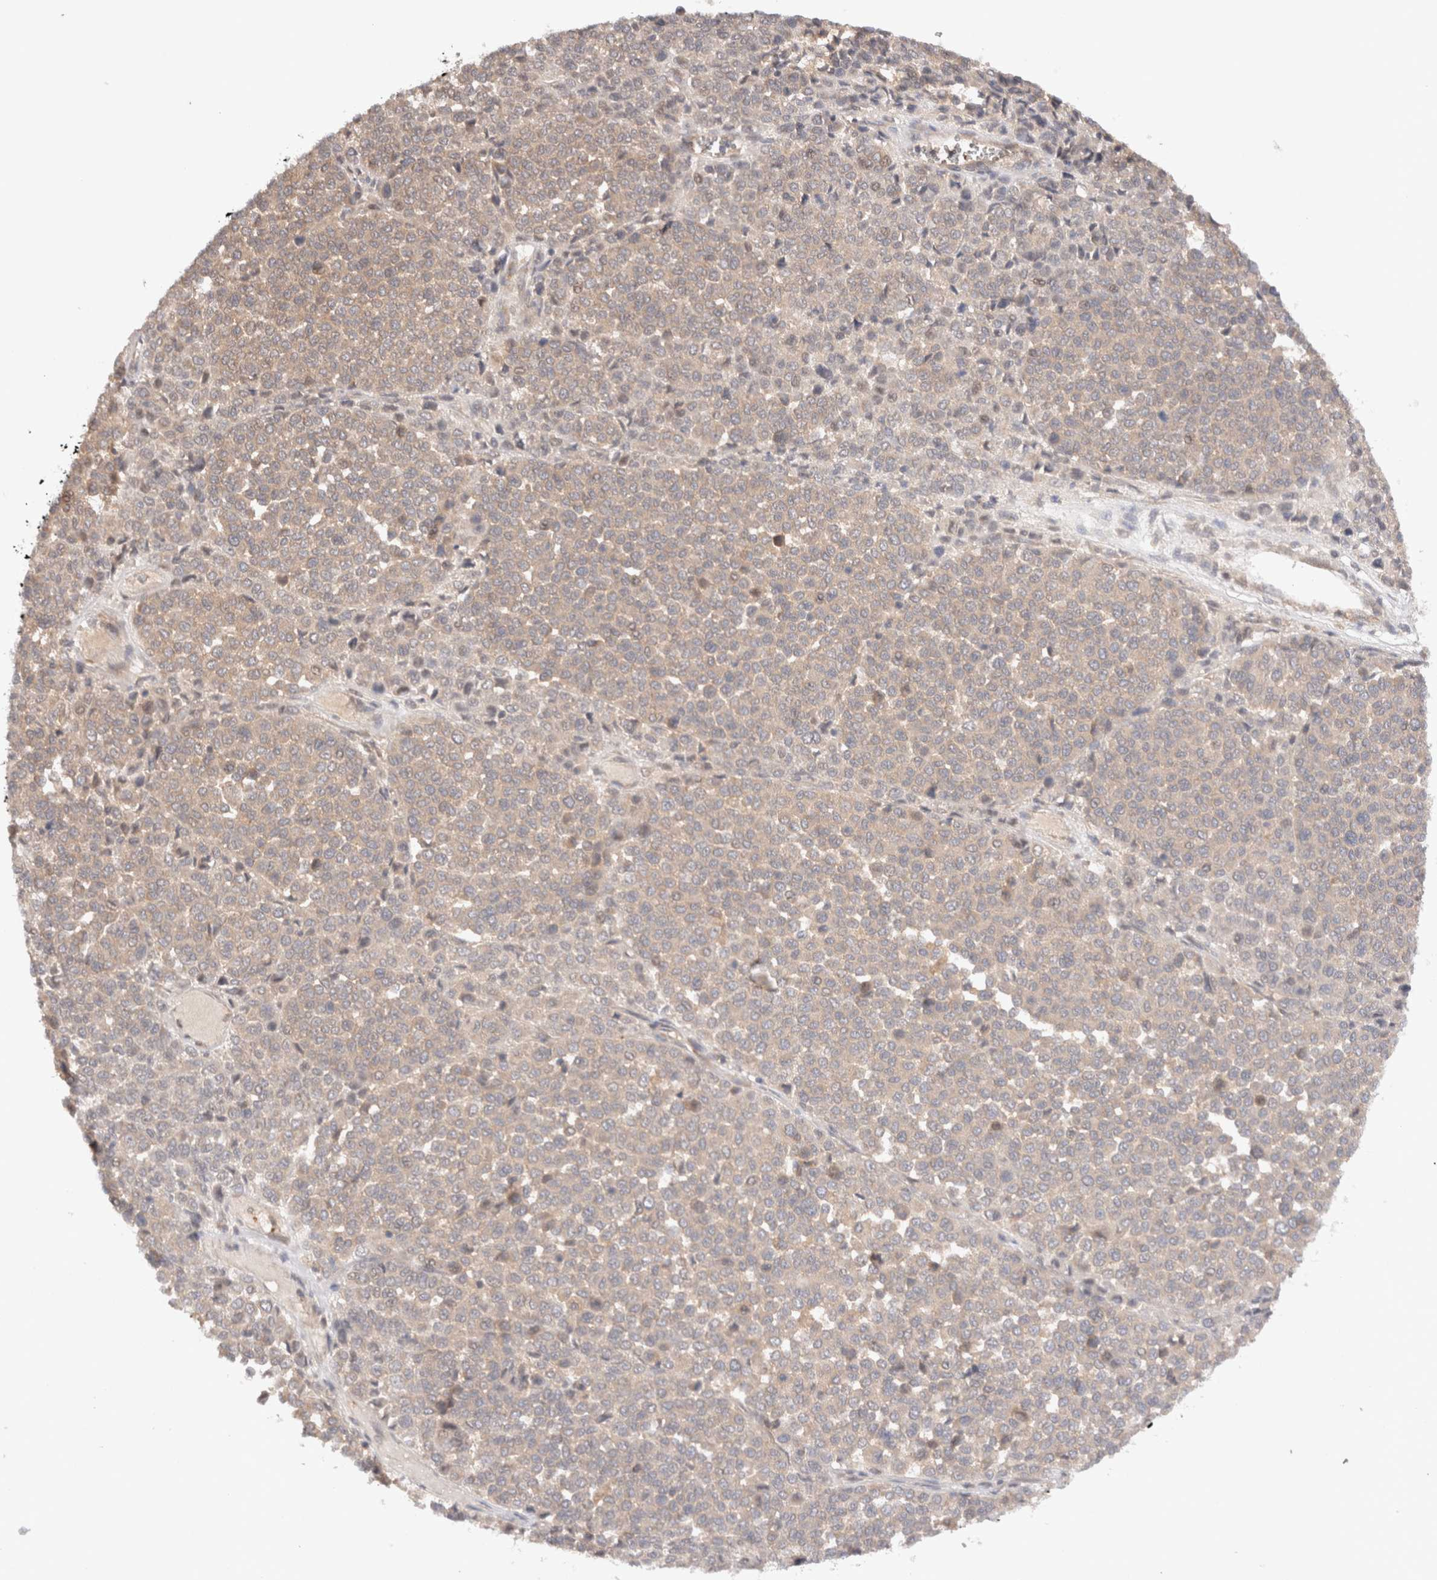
{"staining": {"intensity": "weak", "quantity": "25%-75%", "location": "cytoplasmic/membranous"}, "tissue": "melanoma", "cell_type": "Tumor cells", "image_type": "cancer", "snomed": [{"axis": "morphology", "description": "Malignant melanoma, Metastatic site"}, {"axis": "topography", "description": "Pancreas"}], "caption": "There is low levels of weak cytoplasmic/membranous expression in tumor cells of melanoma, as demonstrated by immunohistochemical staining (brown color).", "gene": "KLHL20", "patient": {"sex": "female", "age": 30}}